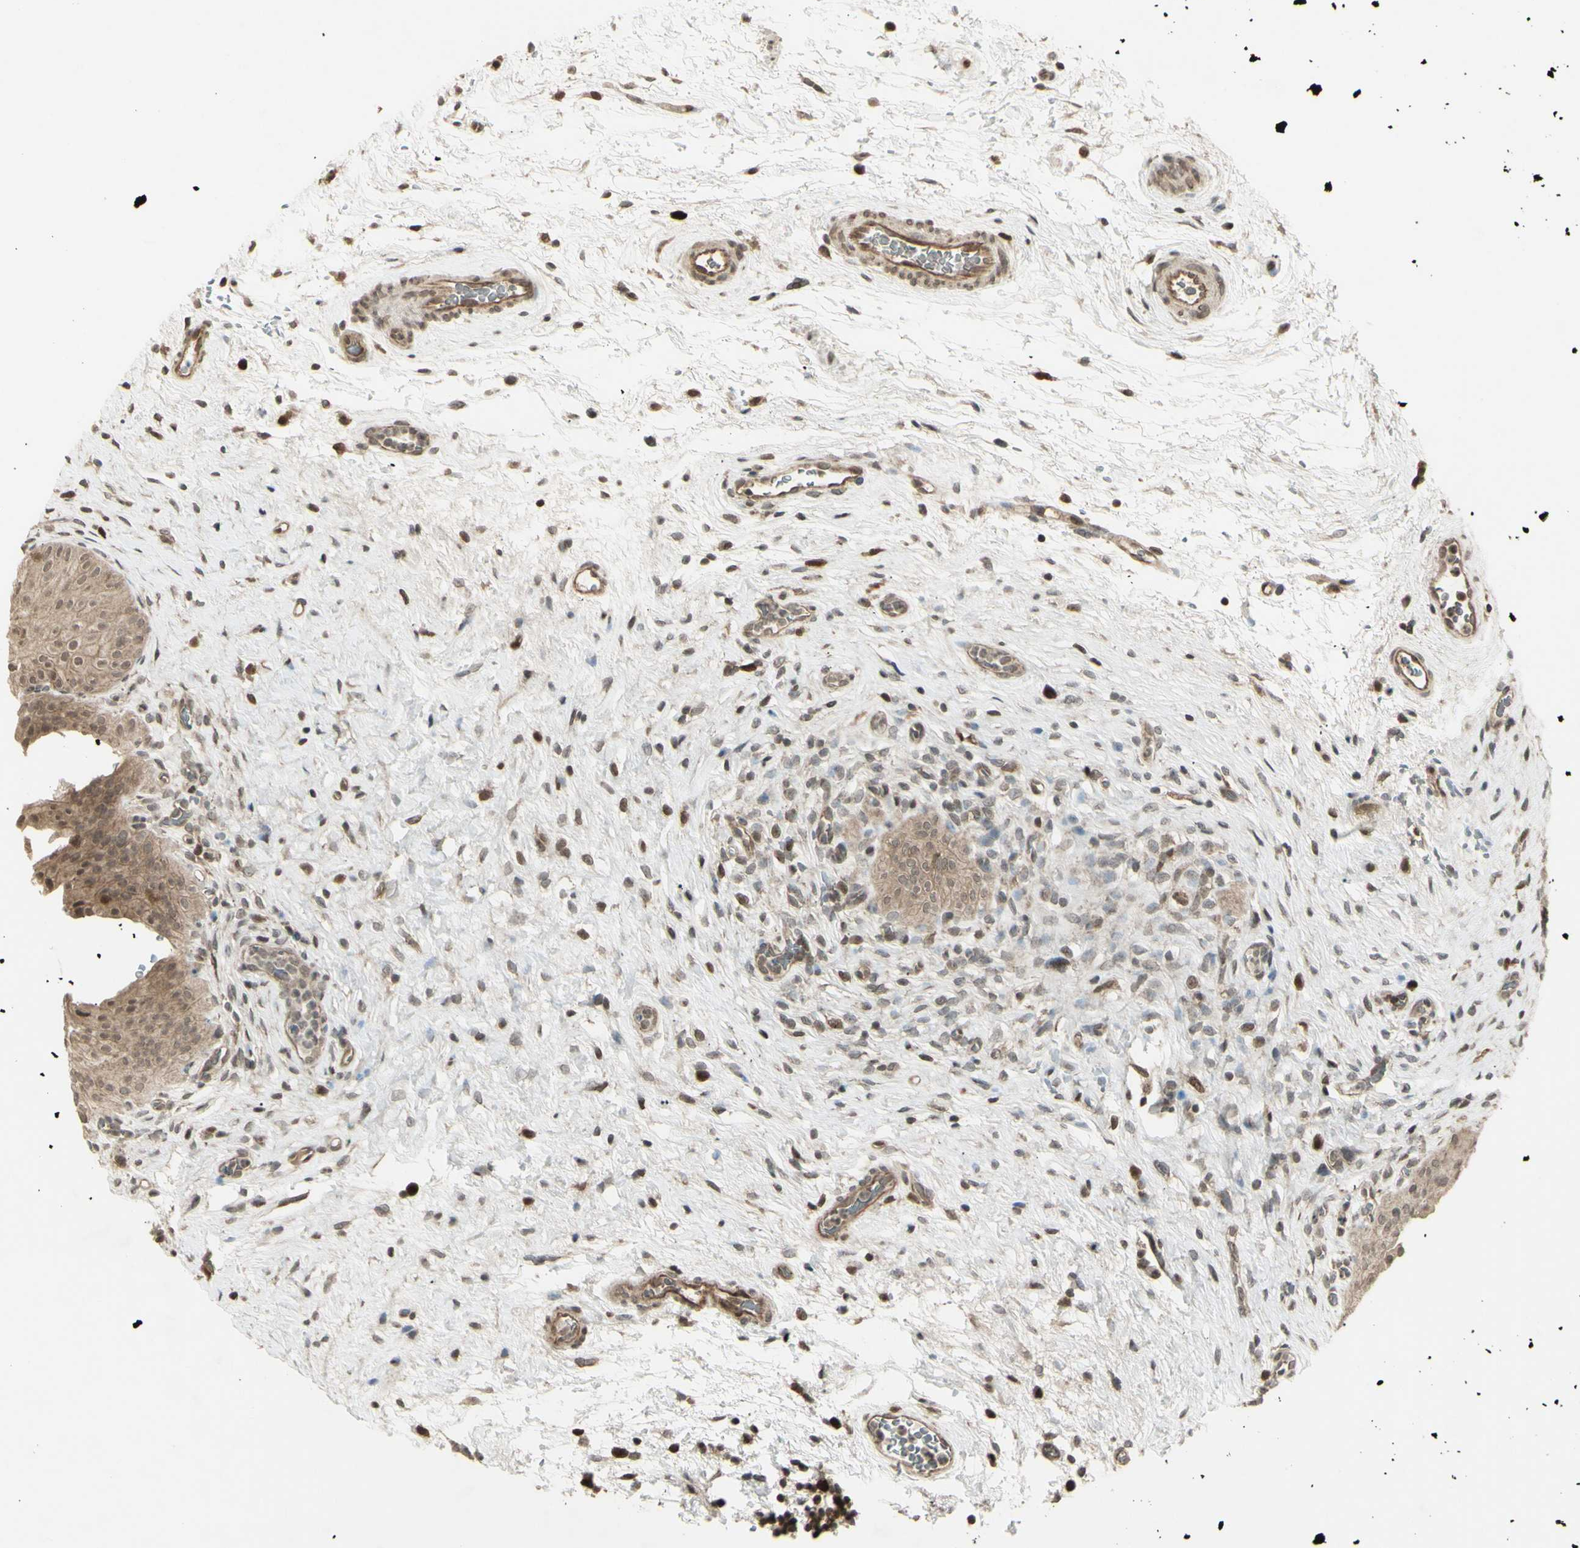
{"staining": {"intensity": "moderate", "quantity": ">75%", "location": "cytoplasmic/membranous"}, "tissue": "urinary bladder", "cell_type": "Urothelial cells", "image_type": "normal", "snomed": [{"axis": "morphology", "description": "Normal tissue, NOS"}, {"axis": "morphology", "description": "Urothelial carcinoma, High grade"}, {"axis": "topography", "description": "Urinary bladder"}], "caption": "This is a photomicrograph of immunohistochemistry (IHC) staining of benign urinary bladder, which shows moderate expression in the cytoplasmic/membranous of urothelial cells.", "gene": "BLNK", "patient": {"sex": "male", "age": 46}}